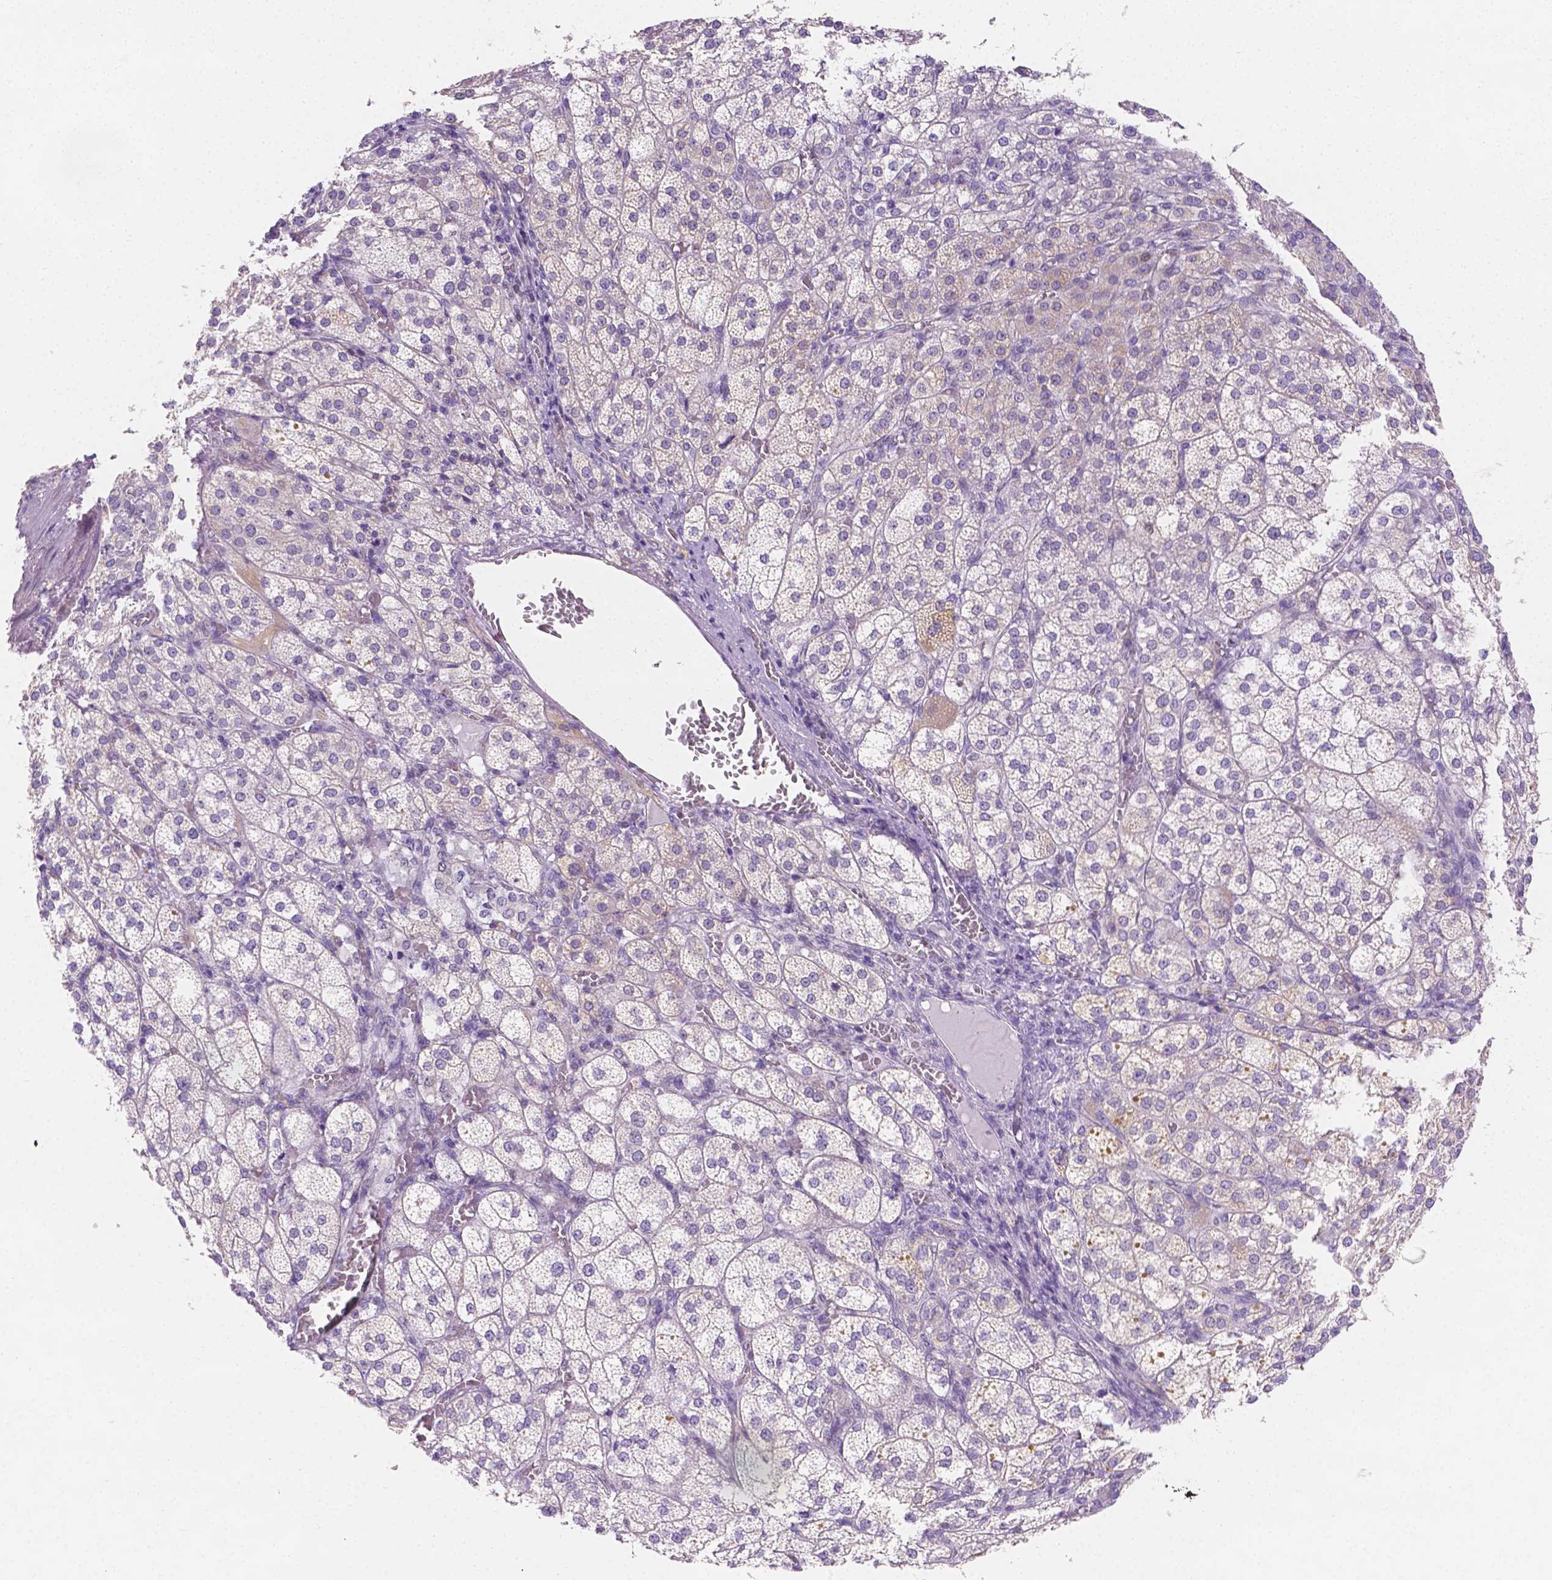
{"staining": {"intensity": "weak", "quantity": "<25%", "location": "cytoplasmic/membranous"}, "tissue": "adrenal gland", "cell_type": "Glandular cells", "image_type": "normal", "snomed": [{"axis": "morphology", "description": "Normal tissue, NOS"}, {"axis": "topography", "description": "Adrenal gland"}], "caption": "A photomicrograph of adrenal gland stained for a protein displays no brown staining in glandular cells. (Stains: DAB IHC with hematoxylin counter stain, Microscopy: brightfield microscopy at high magnification).", "gene": "SGTB", "patient": {"sex": "female", "age": 60}}